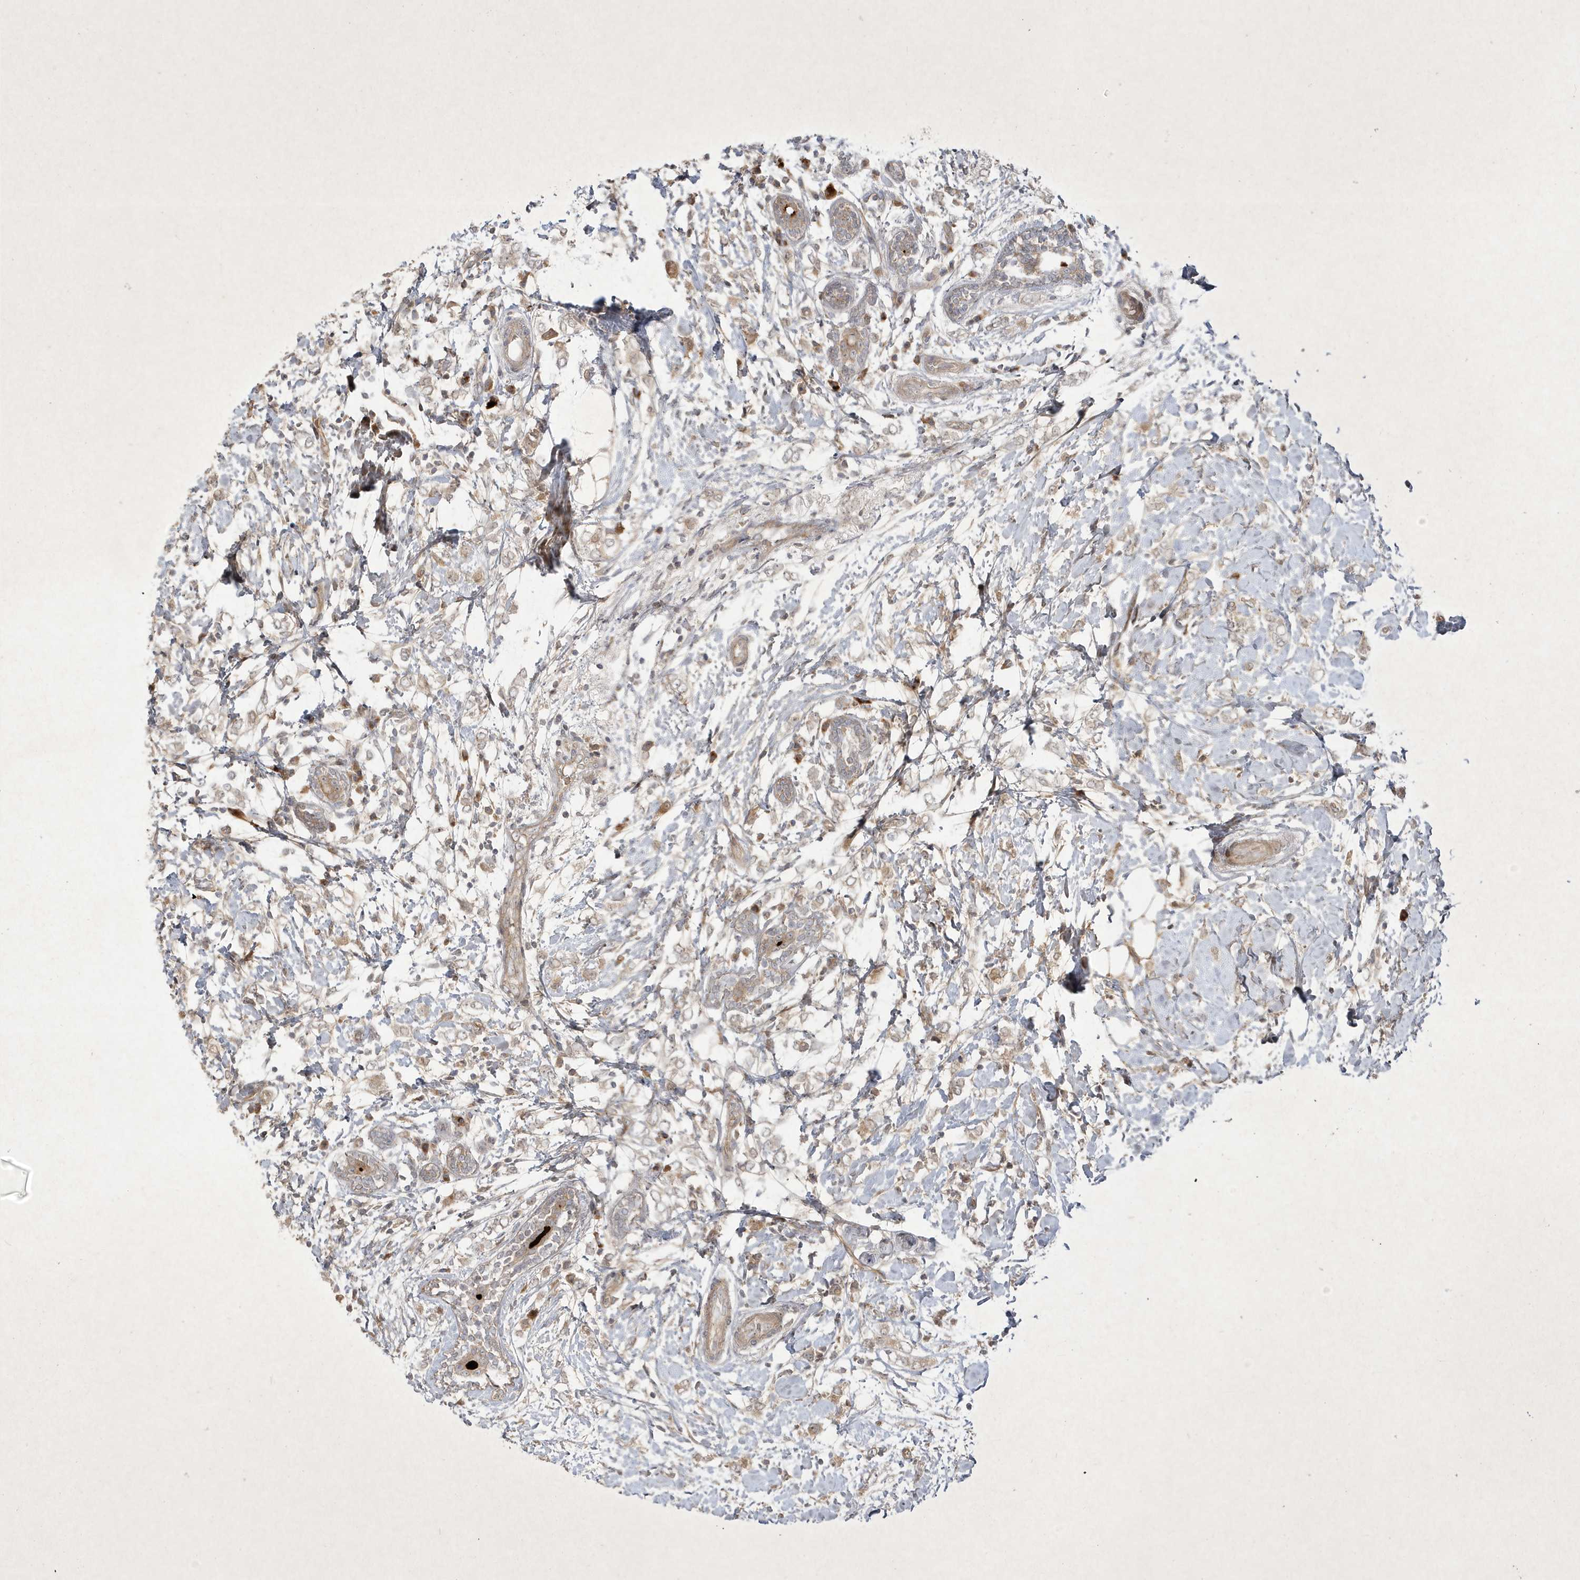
{"staining": {"intensity": "negative", "quantity": "none", "location": "none"}, "tissue": "breast cancer", "cell_type": "Tumor cells", "image_type": "cancer", "snomed": [{"axis": "morphology", "description": "Normal tissue, NOS"}, {"axis": "morphology", "description": "Lobular carcinoma"}, {"axis": "topography", "description": "Breast"}], "caption": "DAB immunohistochemical staining of human breast lobular carcinoma reveals no significant staining in tumor cells.", "gene": "FAM83C", "patient": {"sex": "female", "age": 47}}